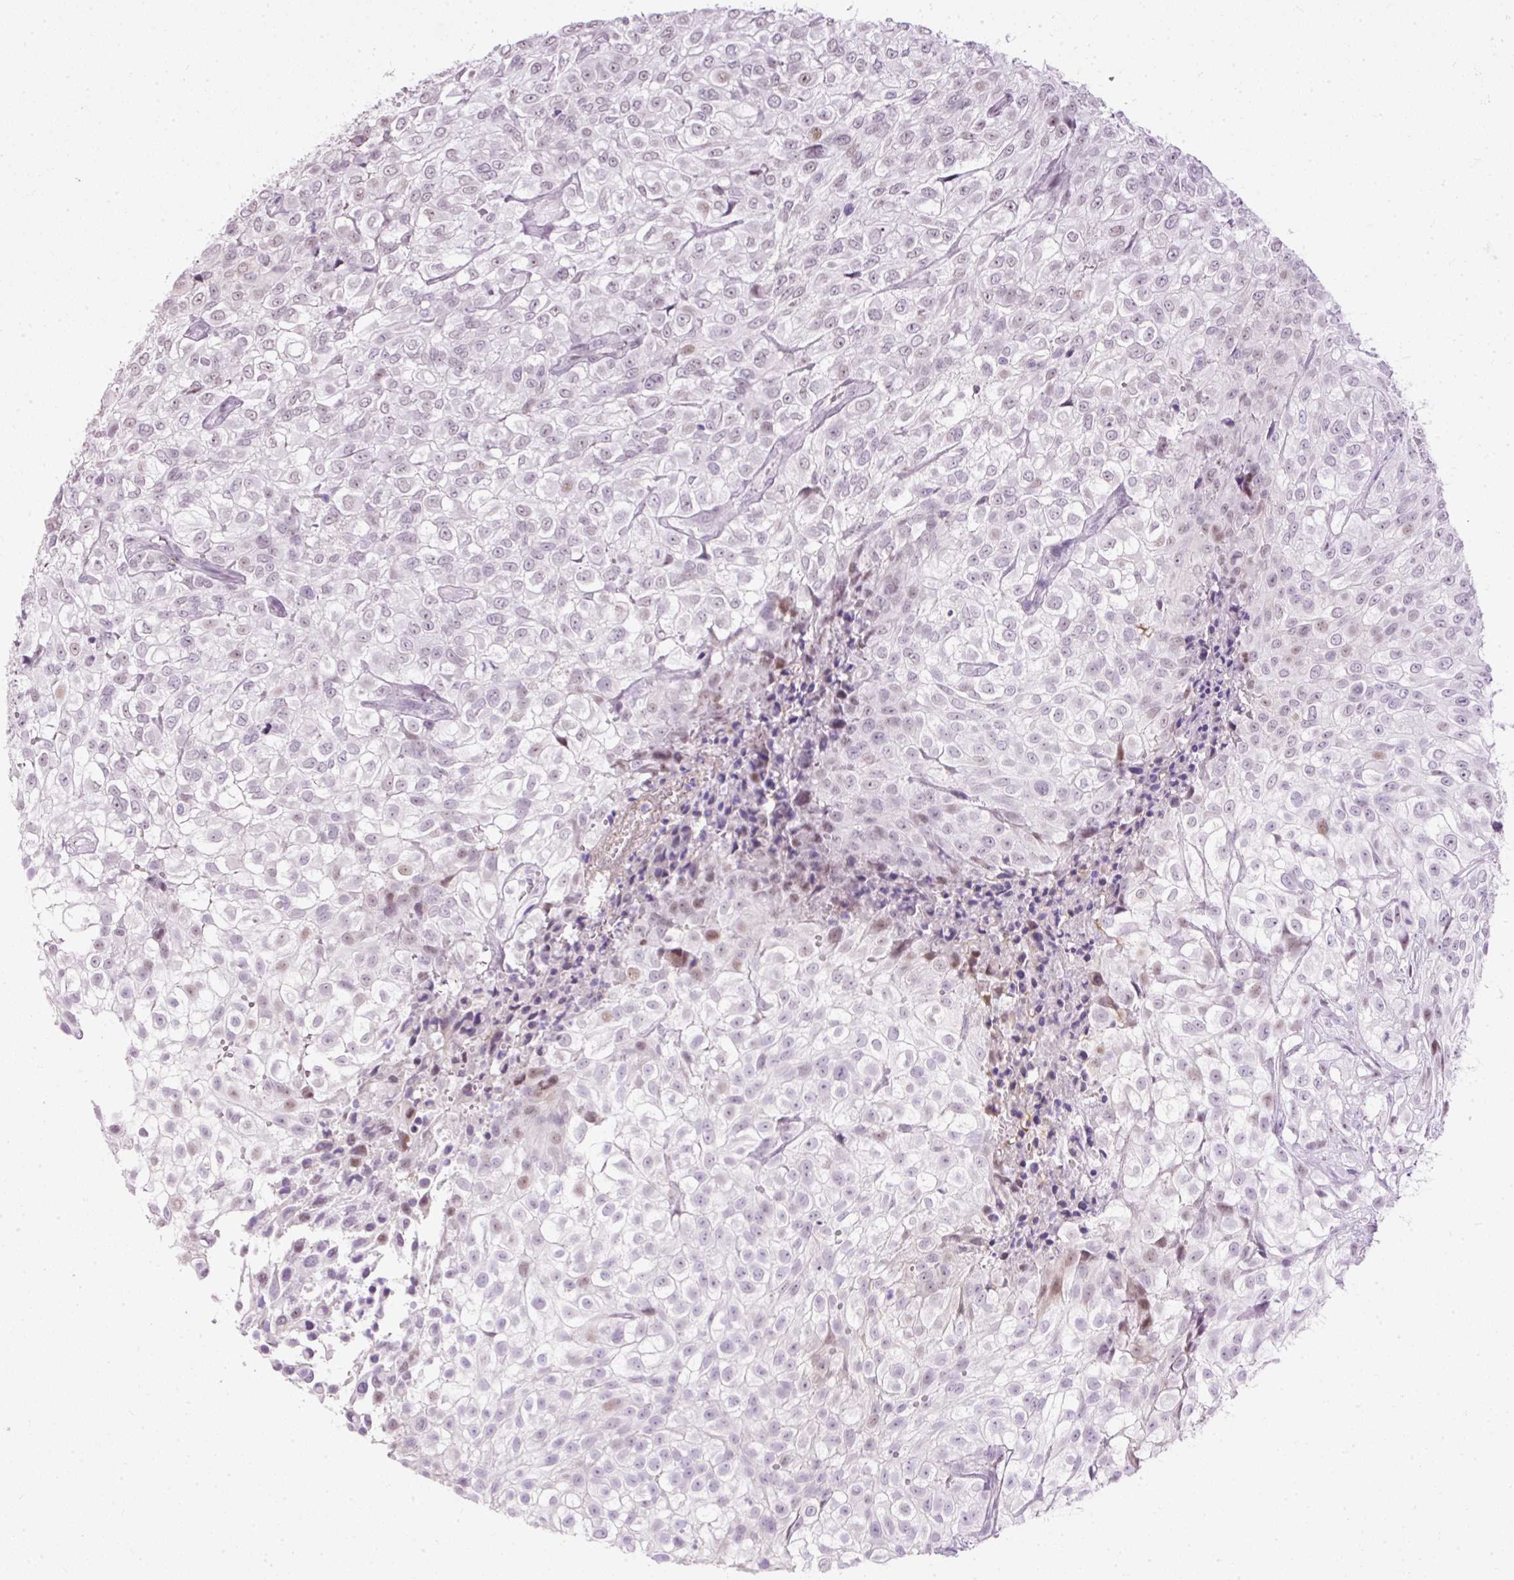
{"staining": {"intensity": "weak", "quantity": "25%-75%", "location": "nuclear"}, "tissue": "urothelial cancer", "cell_type": "Tumor cells", "image_type": "cancer", "snomed": [{"axis": "morphology", "description": "Urothelial carcinoma, High grade"}, {"axis": "topography", "description": "Urinary bladder"}], "caption": "Tumor cells display low levels of weak nuclear positivity in about 25%-75% of cells in human high-grade urothelial carcinoma.", "gene": "PDE6B", "patient": {"sex": "male", "age": 56}}